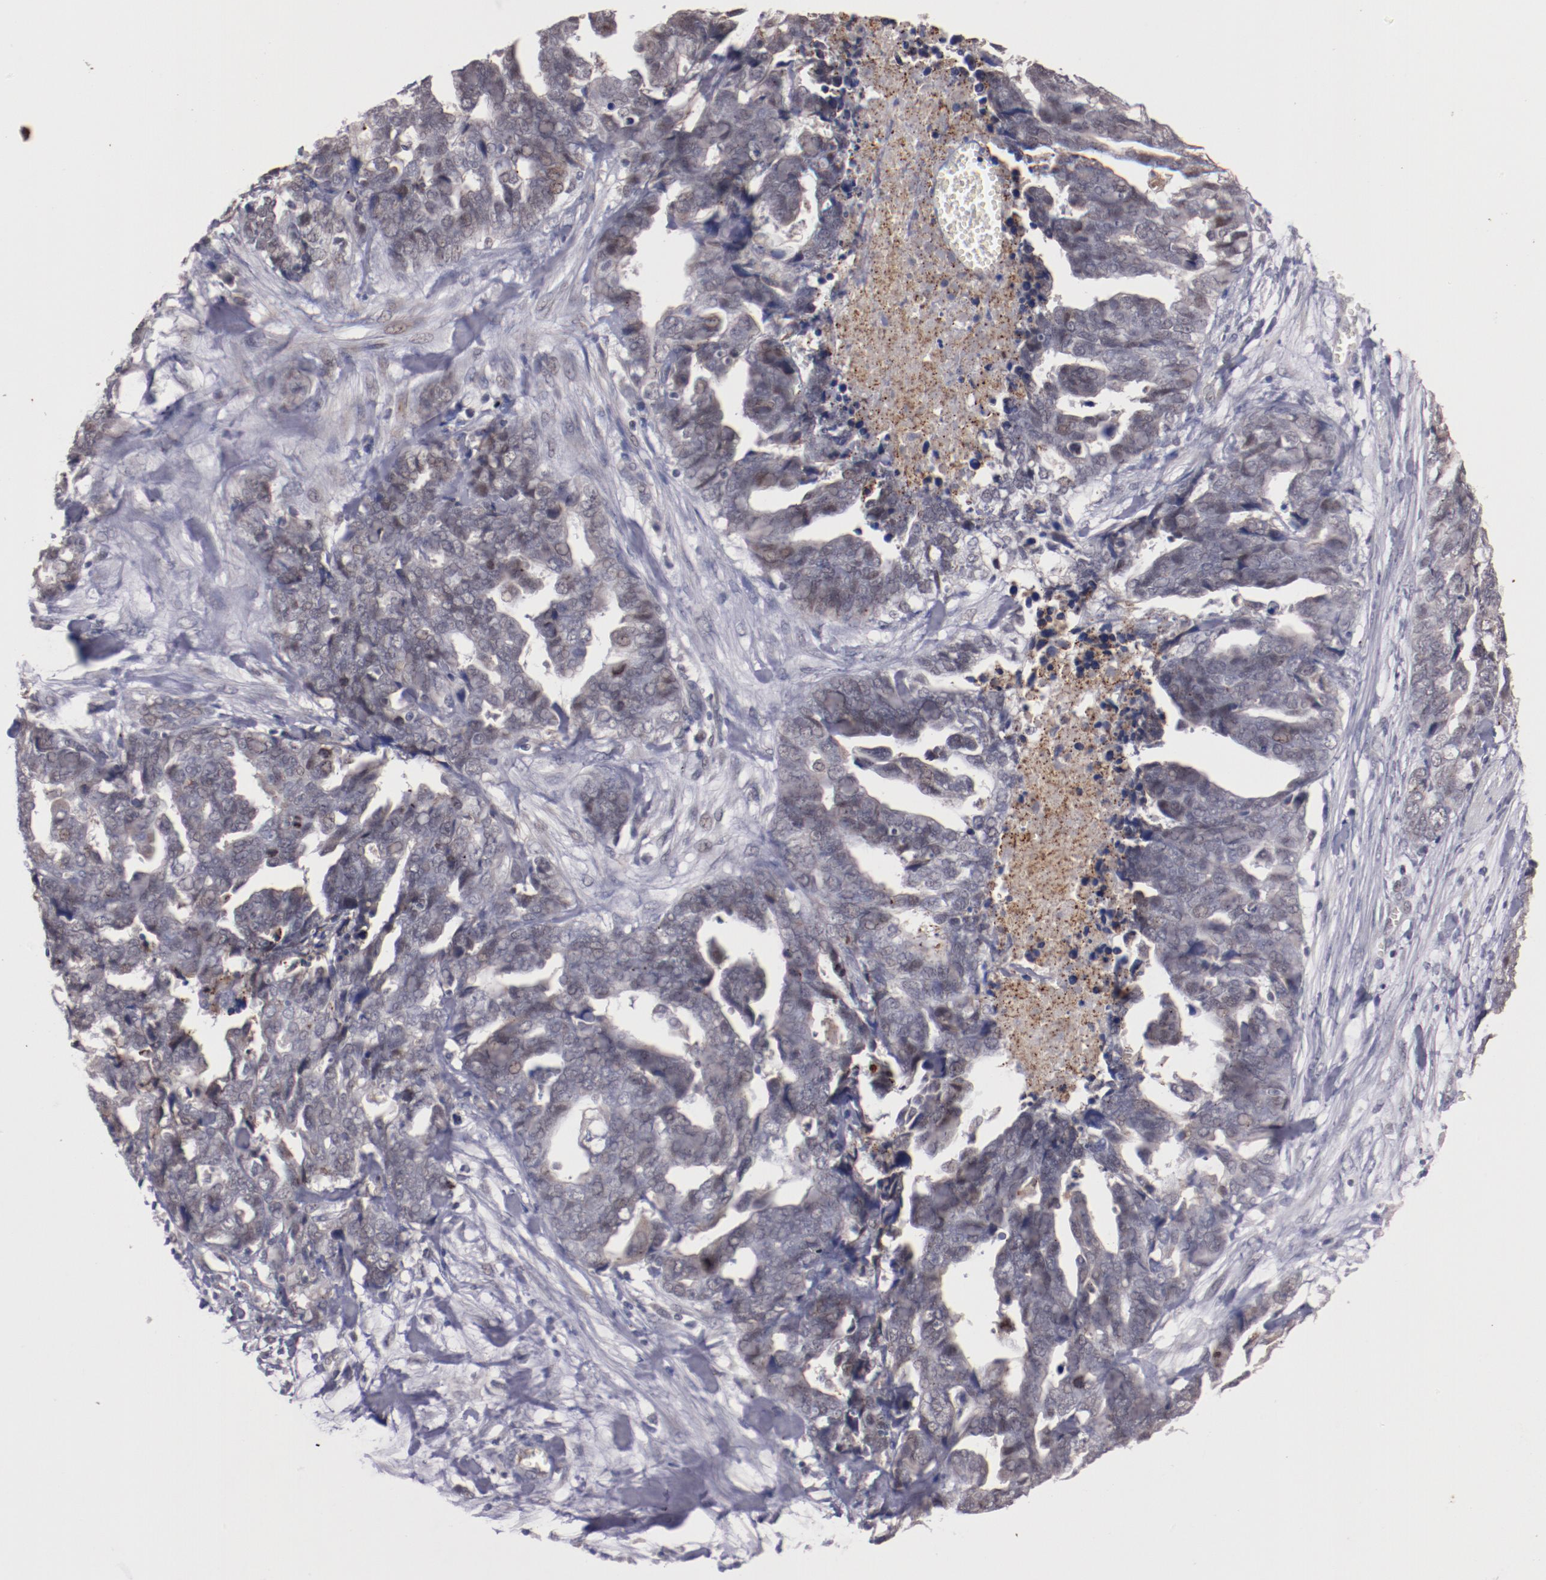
{"staining": {"intensity": "negative", "quantity": "none", "location": "none"}, "tissue": "ovarian cancer", "cell_type": "Tumor cells", "image_type": "cancer", "snomed": [{"axis": "morphology", "description": "Normal tissue, NOS"}, {"axis": "morphology", "description": "Cystadenocarcinoma, serous, NOS"}, {"axis": "topography", "description": "Fallopian tube"}, {"axis": "topography", "description": "Ovary"}], "caption": "Immunohistochemical staining of ovarian cancer (serous cystadenocarcinoma) demonstrates no significant expression in tumor cells.", "gene": "SYP", "patient": {"sex": "female", "age": 56}}